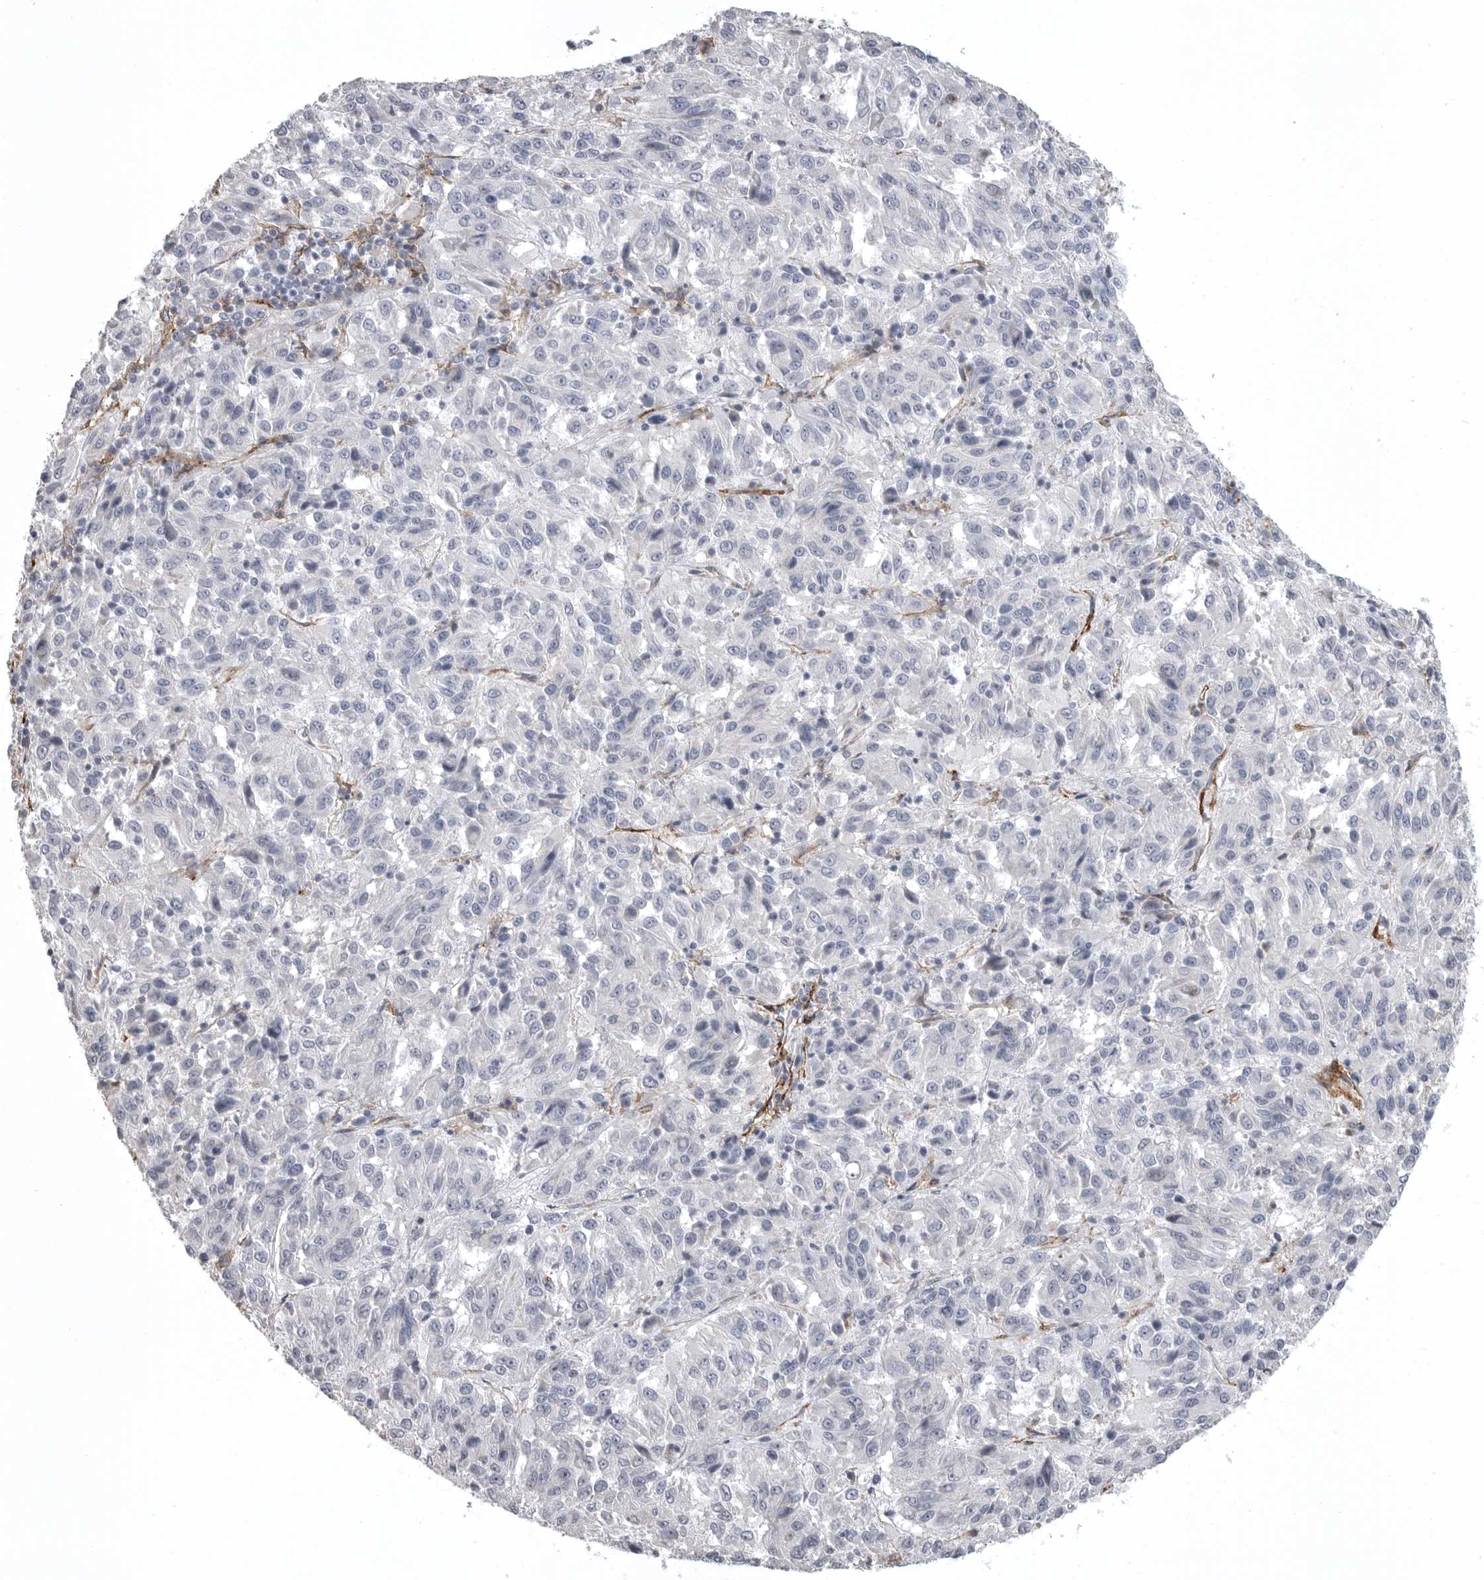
{"staining": {"intensity": "negative", "quantity": "none", "location": "none"}, "tissue": "melanoma", "cell_type": "Tumor cells", "image_type": "cancer", "snomed": [{"axis": "morphology", "description": "Malignant melanoma, Metastatic site"}, {"axis": "topography", "description": "Lung"}], "caption": "Immunohistochemical staining of malignant melanoma (metastatic site) displays no significant expression in tumor cells.", "gene": "AOC3", "patient": {"sex": "male", "age": 64}}